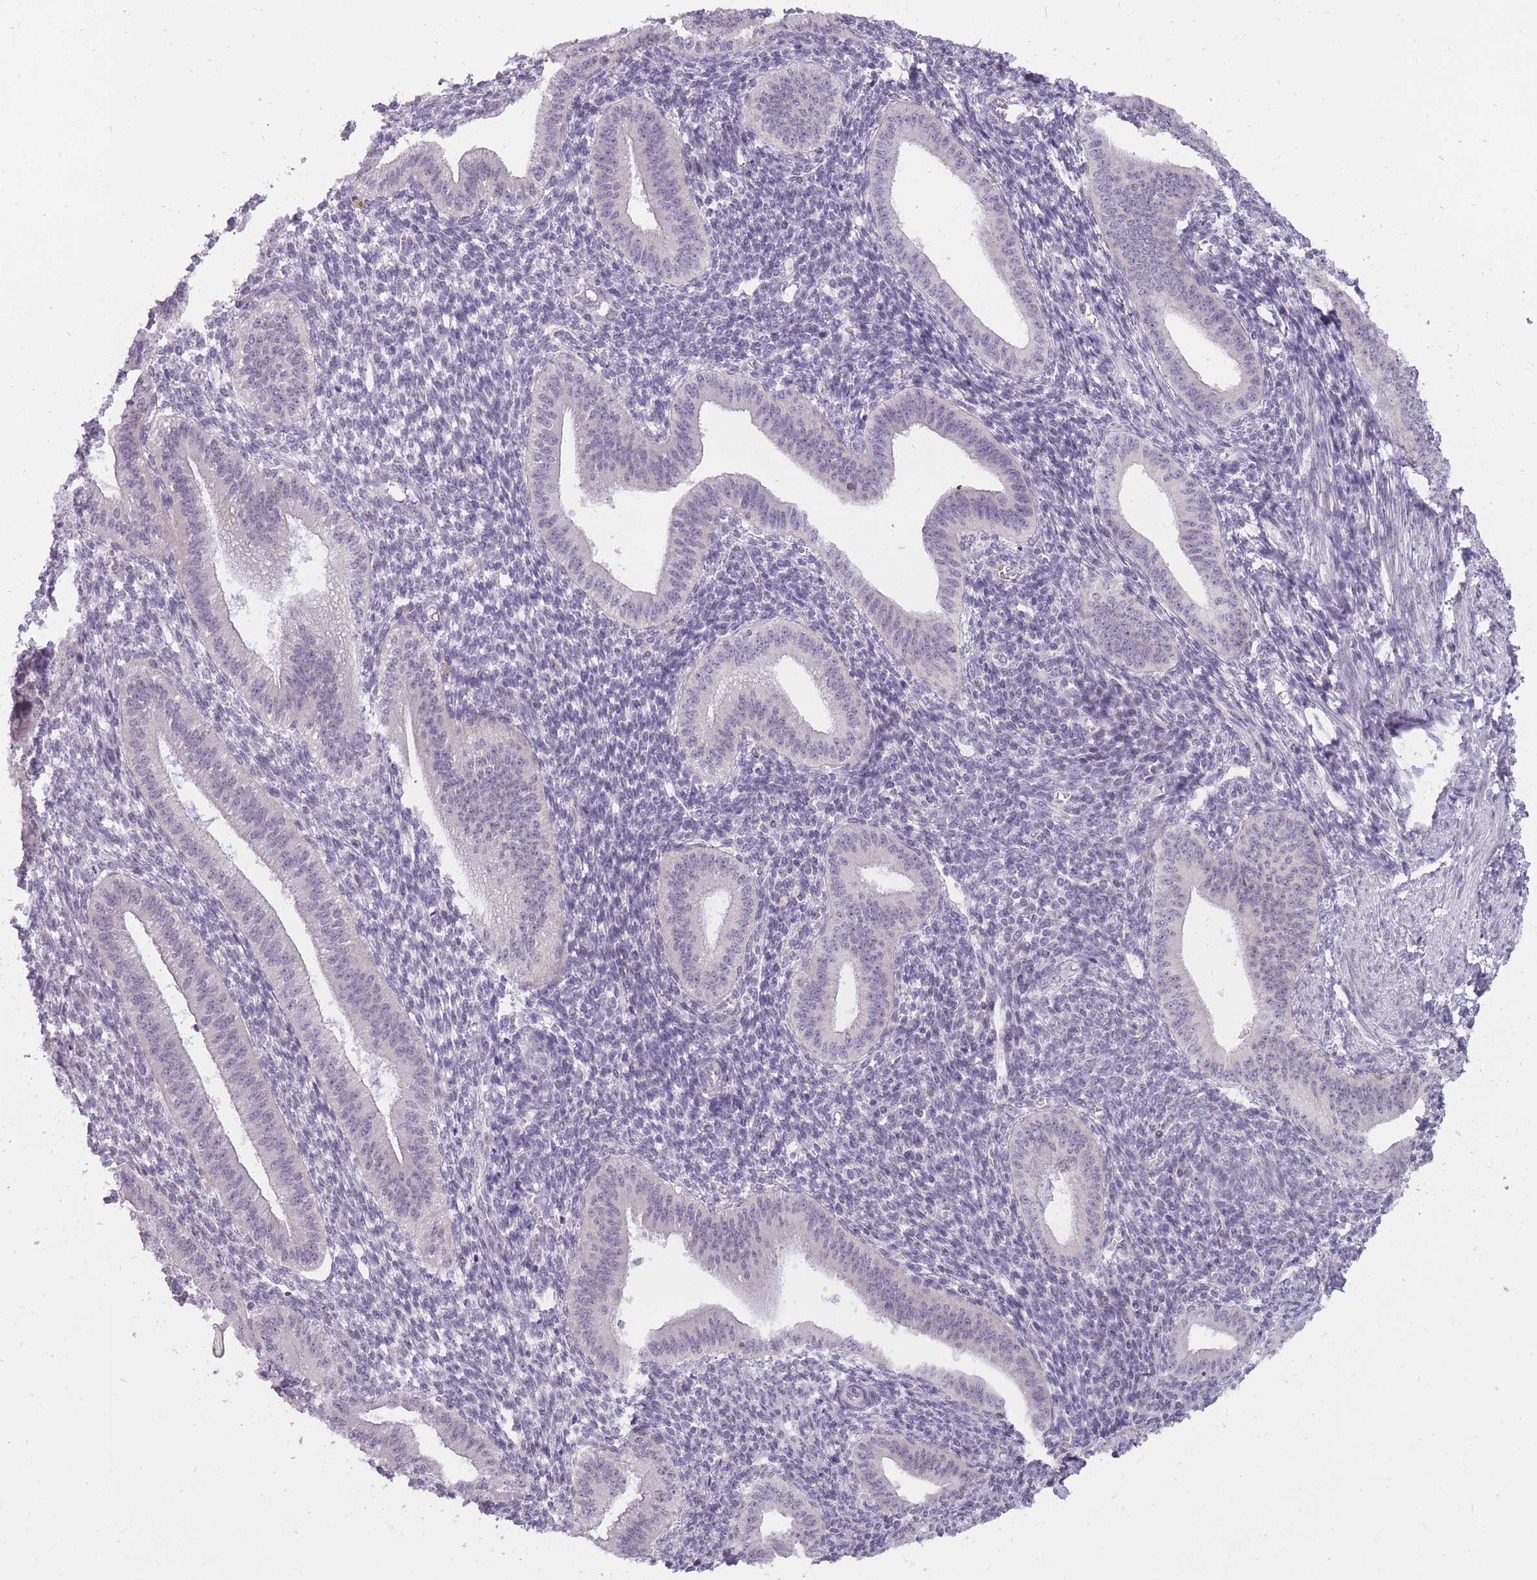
{"staining": {"intensity": "negative", "quantity": "none", "location": "none"}, "tissue": "endometrium", "cell_type": "Cells in endometrial stroma", "image_type": "normal", "snomed": [{"axis": "morphology", "description": "Normal tissue, NOS"}, {"axis": "topography", "description": "Endometrium"}], "caption": "IHC of normal human endometrium shows no expression in cells in endometrial stroma.", "gene": "POM121C", "patient": {"sex": "female", "age": 34}}